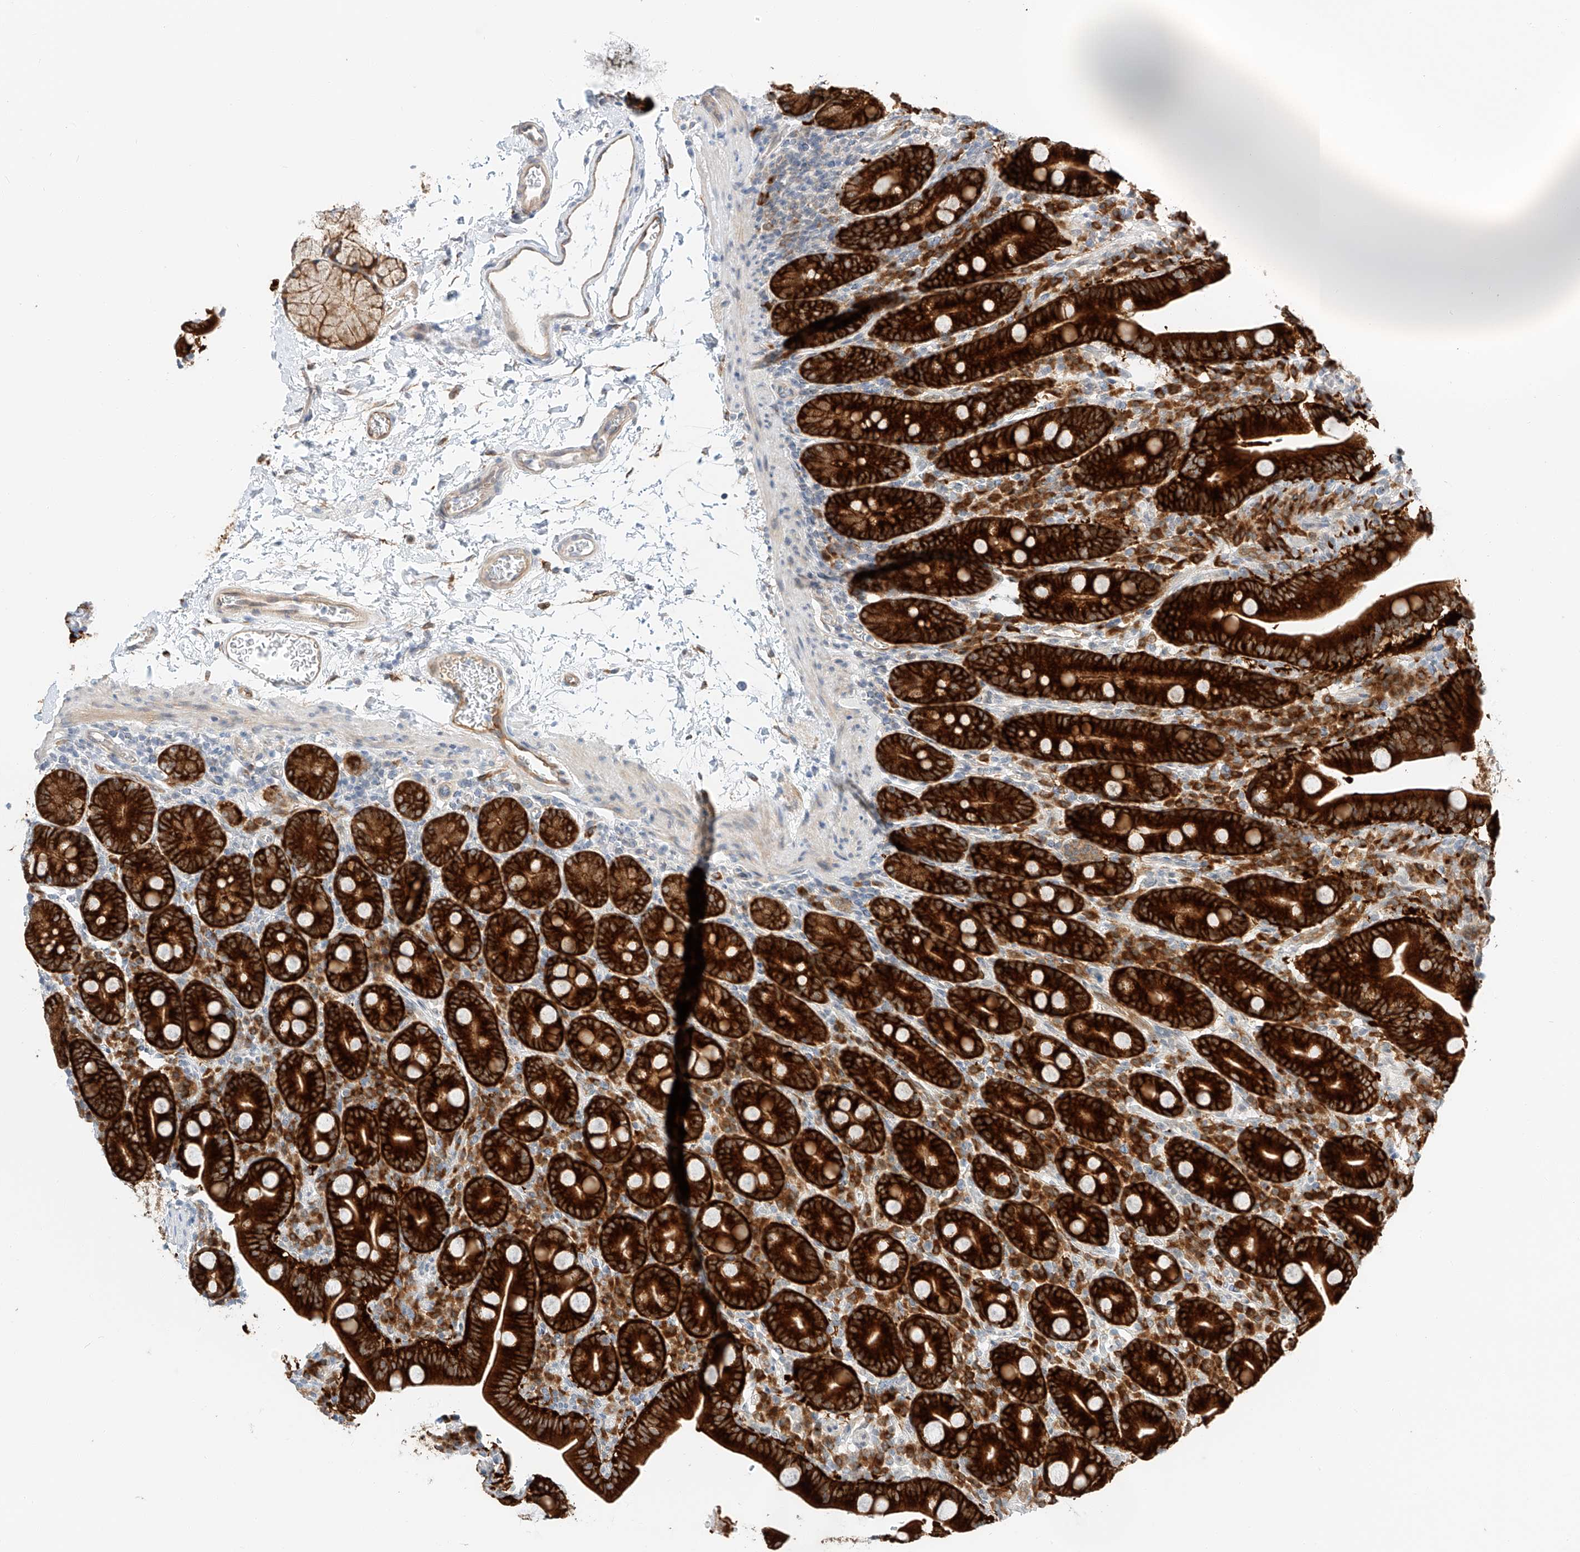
{"staining": {"intensity": "strong", "quantity": ">75%", "location": "cytoplasmic/membranous"}, "tissue": "duodenum", "cell_type": "Glandular cells", "image_type": "normal", "snomed": [{"axis": "morphology", "description": "Normal tissue, NOS"}, {"axis": "topography", "description": "Duodenum"}], "caption": "Immunohistochemical staining of benign duodenum shows high levels of strong cytoplasmic/membranous positivity in about >75% of glandular cells.", "gene": "CARMIL1", "patient": {"sex": "male", "age": 35}}